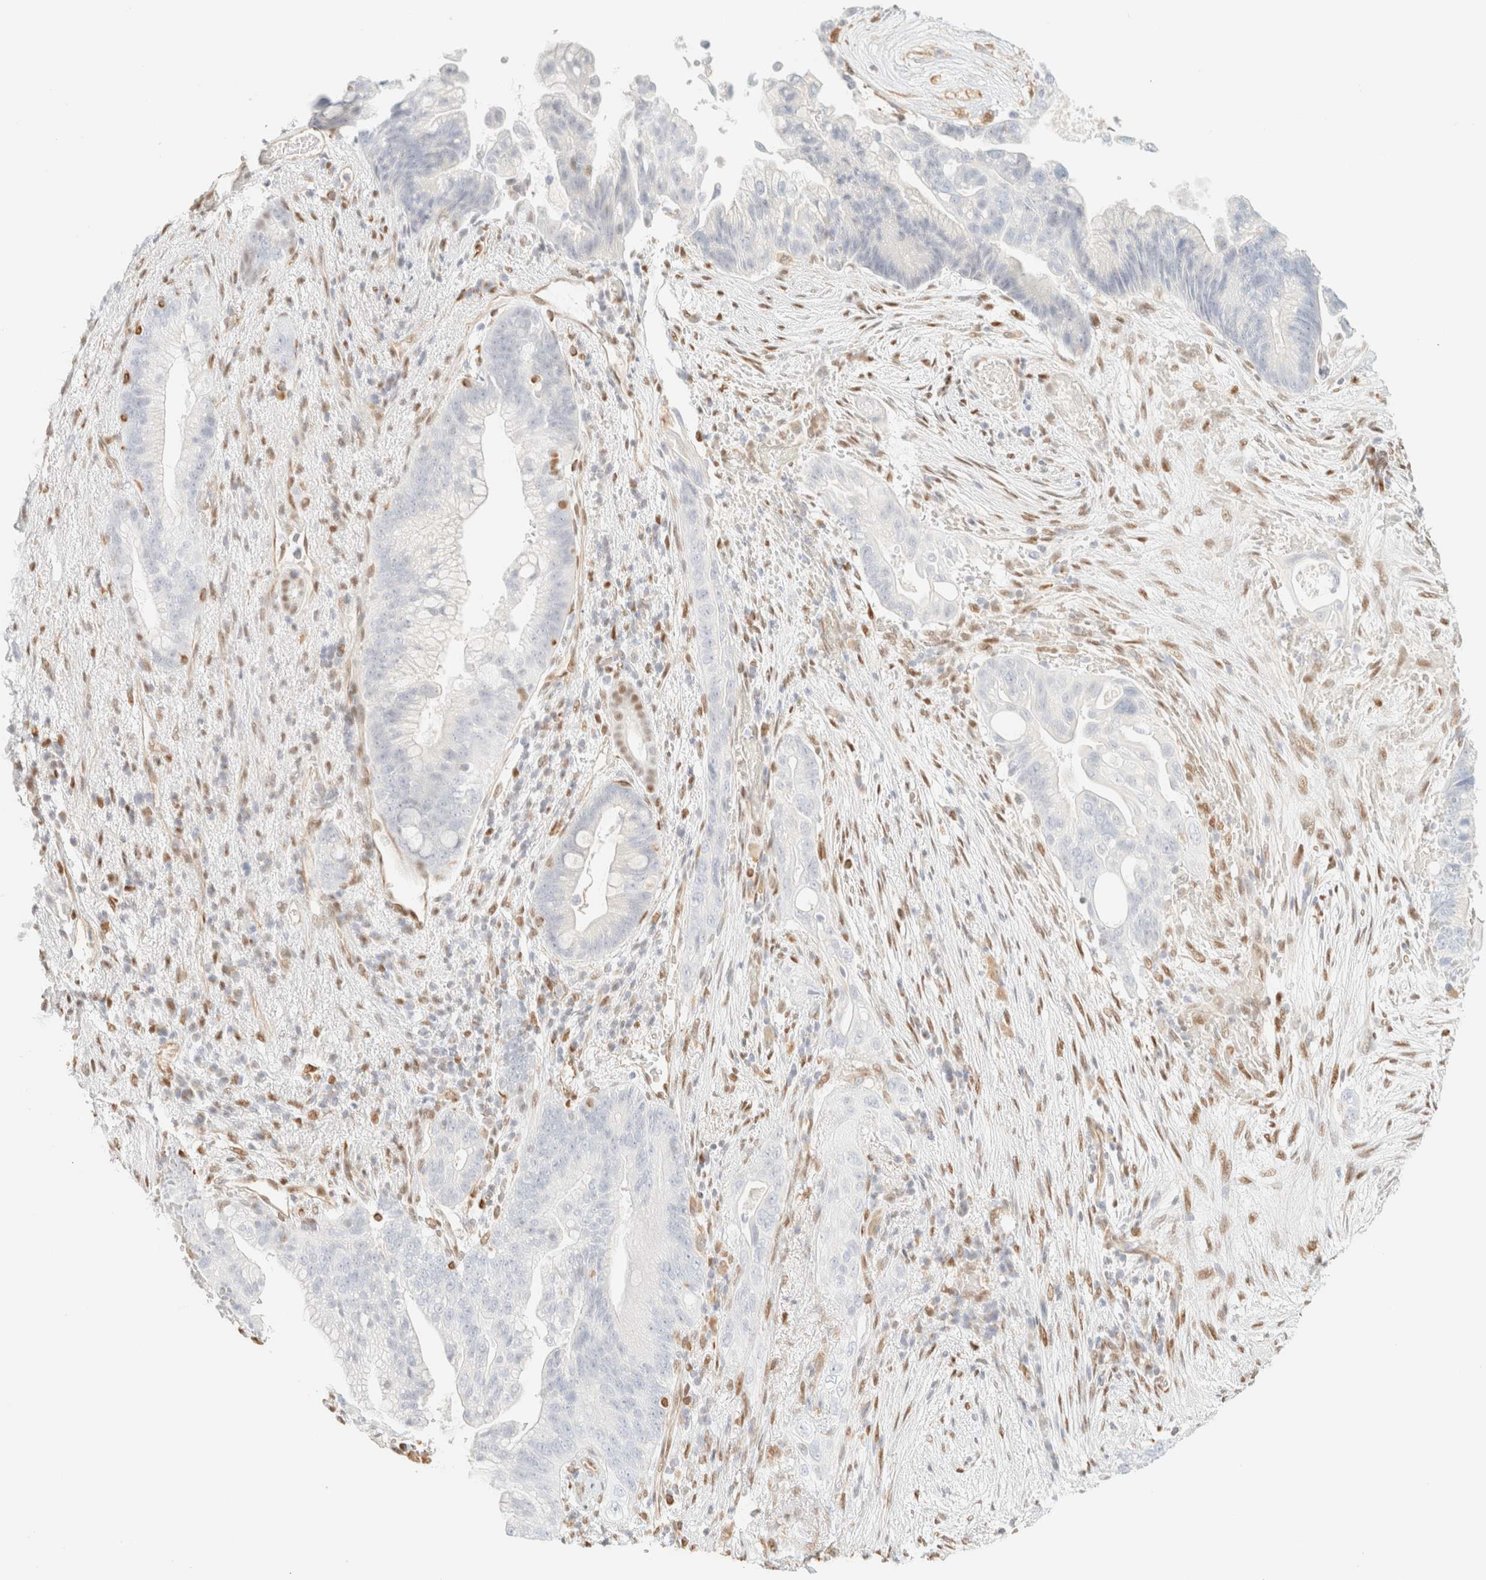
{"staining": {"intensity": "weak", "quantity": "<25%", "location": "nuclear"}, "tissue": "pancreatic cancer", "cell_type": "Tumor cells", "image_type": "cancer", "snomed": [{"axis": "morphology", "description": "Adenocarcinoma, NOS"}, {"axis": "topography", "description": "Pancreas"}], "caption": "Pancreatic adenocarcinoma was stained to show a protein in brown. There is no significant positivity in tumor cells. Brightfield microscopy of IHC stained with DAB (3,3'-diaminobenzidine) (brown) and hematoxylin (blue), captured at high magnification.", "gene": "ZSCAN18", "patient": {"sex": "male", "age": 53}}